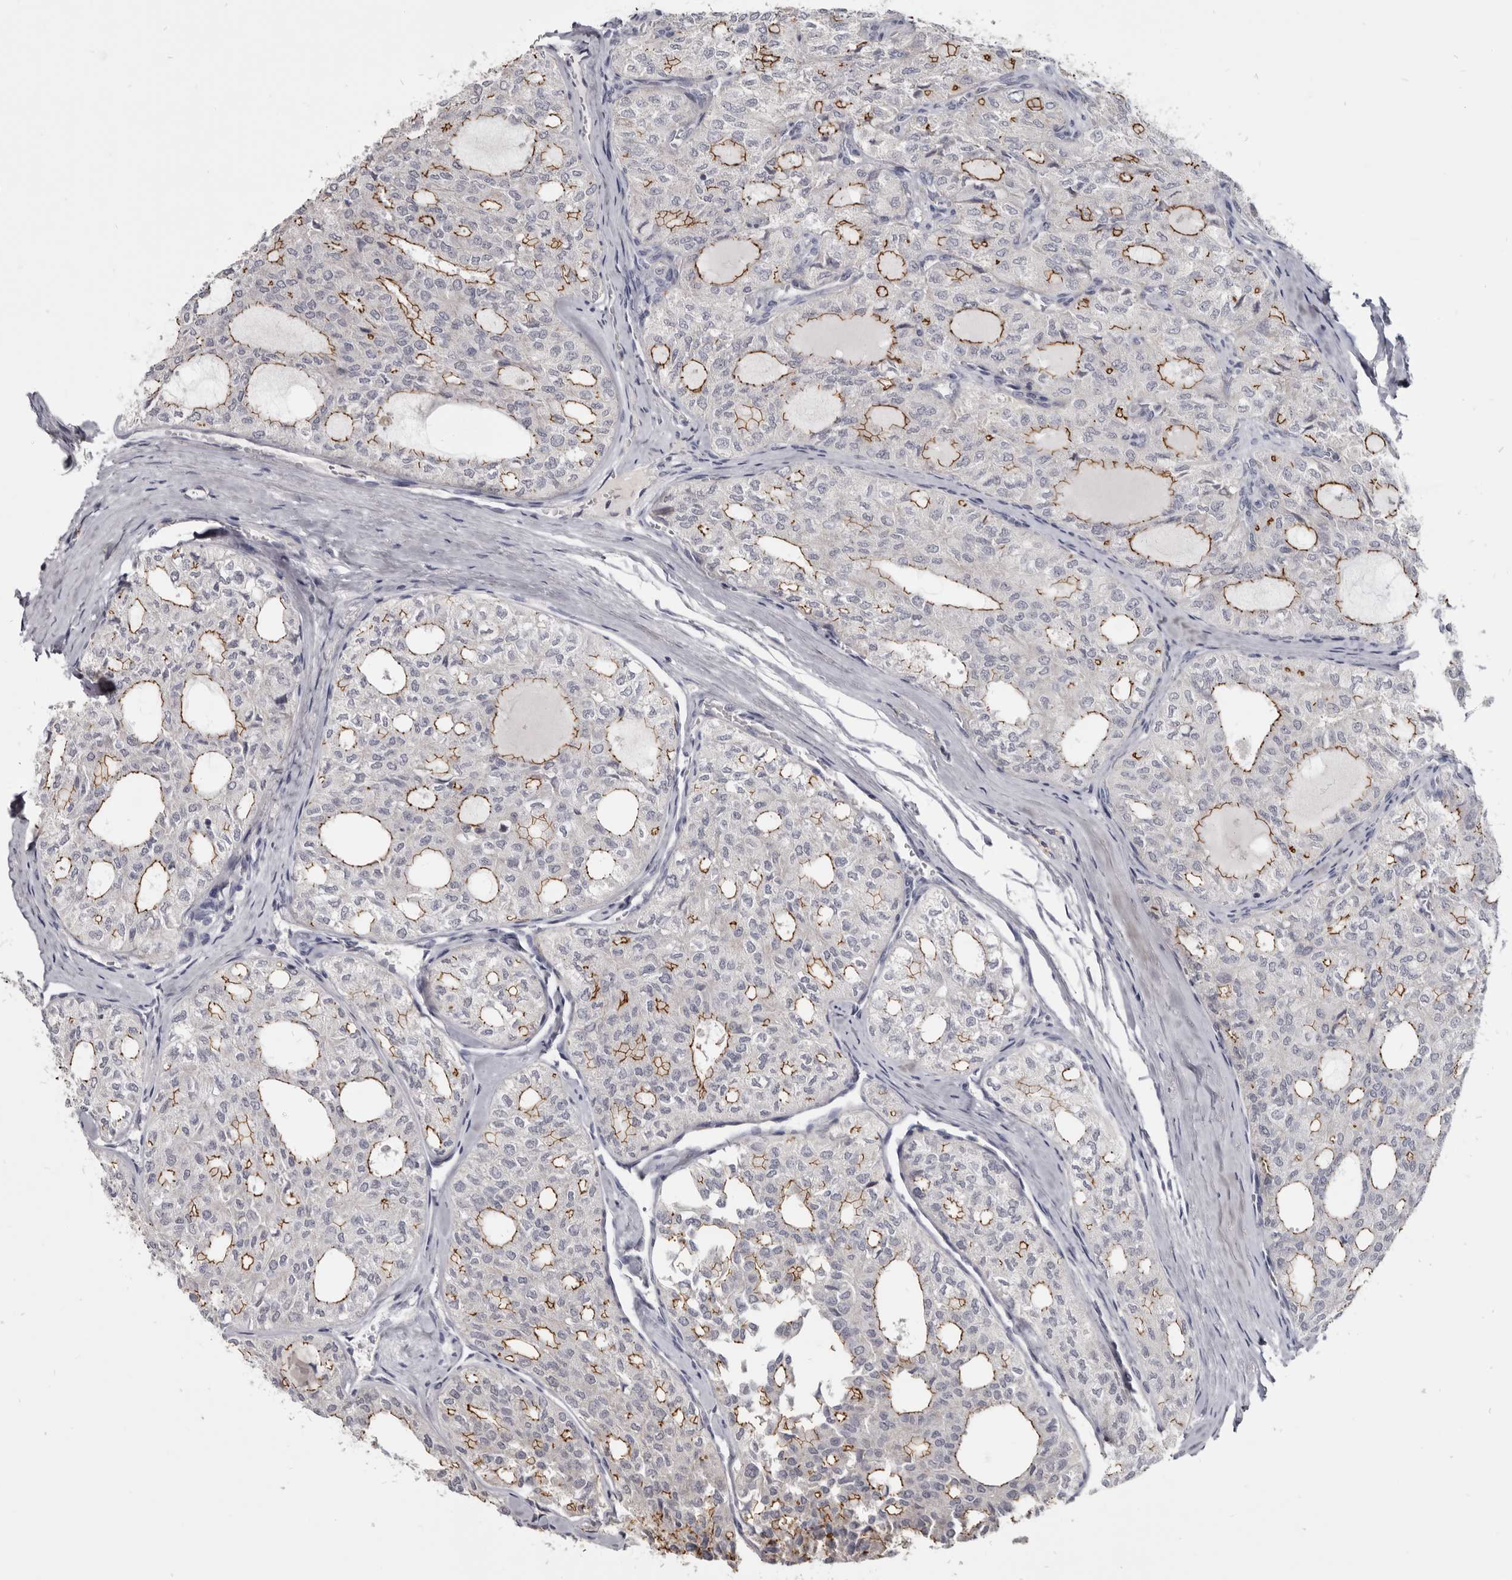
{"staining": {"intensity": "strong", "quantity": "25%-75%", "location": "cytoplasmic/membranous"}, "tissue": "thyroid cancer", "cell_type": "Tumor cells", "image_type": "cancer", "snomed": [{"axis": "morphology", "description": "Follicular adenoma carcinoma, NOS"}, {"axis": "topography", "description": "Thyroid gland"}], "caption": "Brown immunohistochemical staining in human follicular adenoma carcinoma (thyroid) reveals strong cytoplasmic/membranous positivity in approximately 25%-75% of tumor cells.", "gene": "CGN", "patient": {"sex": "male", "age": 75}}